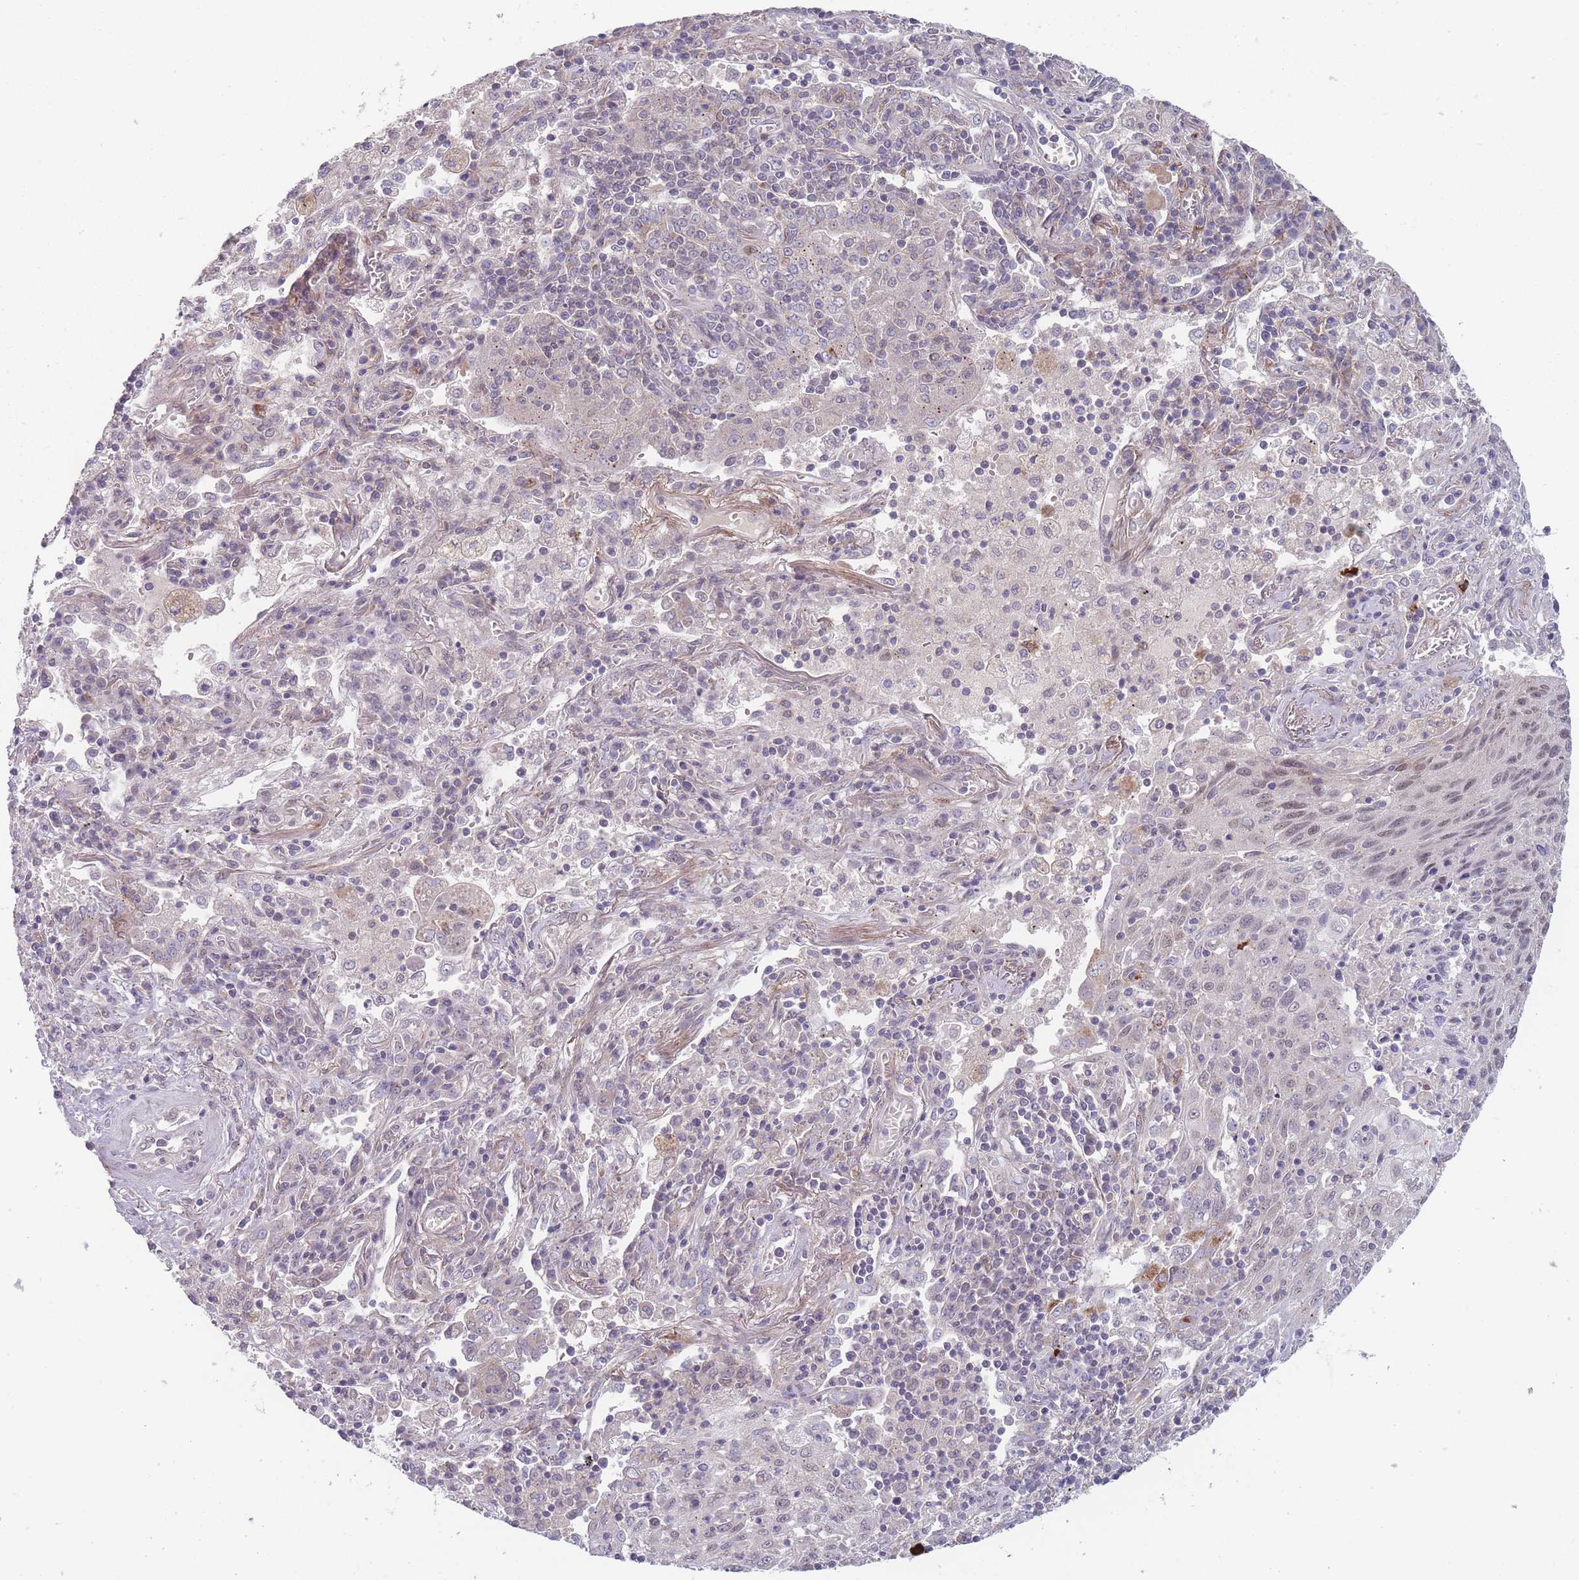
{"staining": {"intensity": "weak", "quantity": "<25%", "location": "nuclear"}, "tissue": "lung cancer", "cell_type": "Tumor cells", "image_type": "cancer", "snomed": [{"axis": "morphology", "description": "Squamous cell carcinoma, NOS"}, {"axis": "topography", "description": "Lung"}], "caption": "Tumor cells show no significant expression in lung cancer (squamous cell carcinoma).", "gene": "PEX7", "patient": {"sex": "female", "age": 66}}